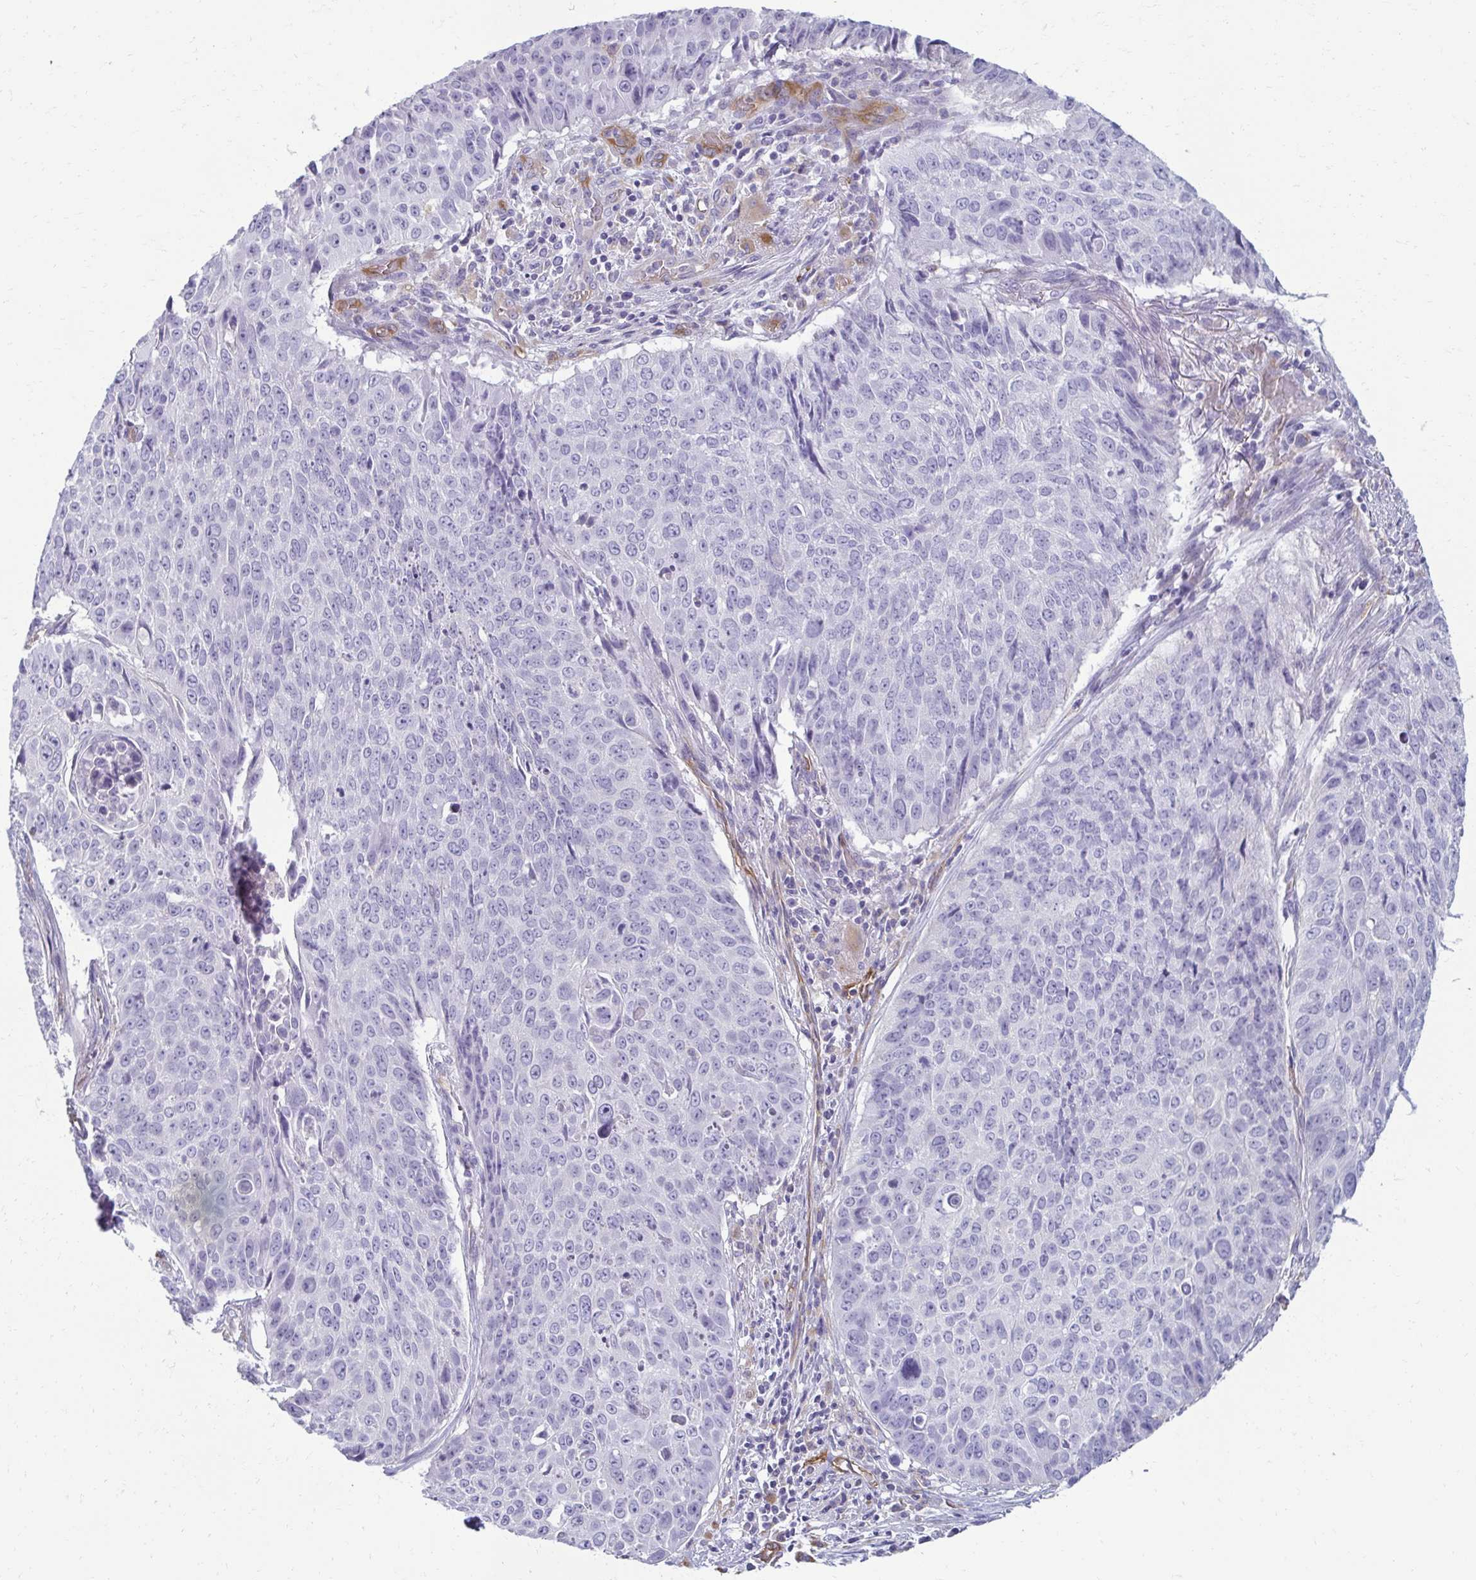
{"staining": {"intensity": "negative", "quantity": "none", "location": "none"}, "tissue": "lung cancer", "cell_type": "Tumor cells", "image_type": "cancer", "snomed": [{"axis": "morphology", "description": "Normal tissue, NOS"}, {"axis": "morphology", "description": "Squamous cell carcinoma, NOS"}, {"axis": "topography", "description": "Bronchus"}, {"axis": "topography", "description": "Lung"}], "caption": "High magnification brightfield microscopy of lung cancer stained with DAB (brown) and counterstained with hematoxylin (blue): tumor cells show no significant staining.", "gene": "PDE2A", "patient": {"sex": "male", "age": 64}}